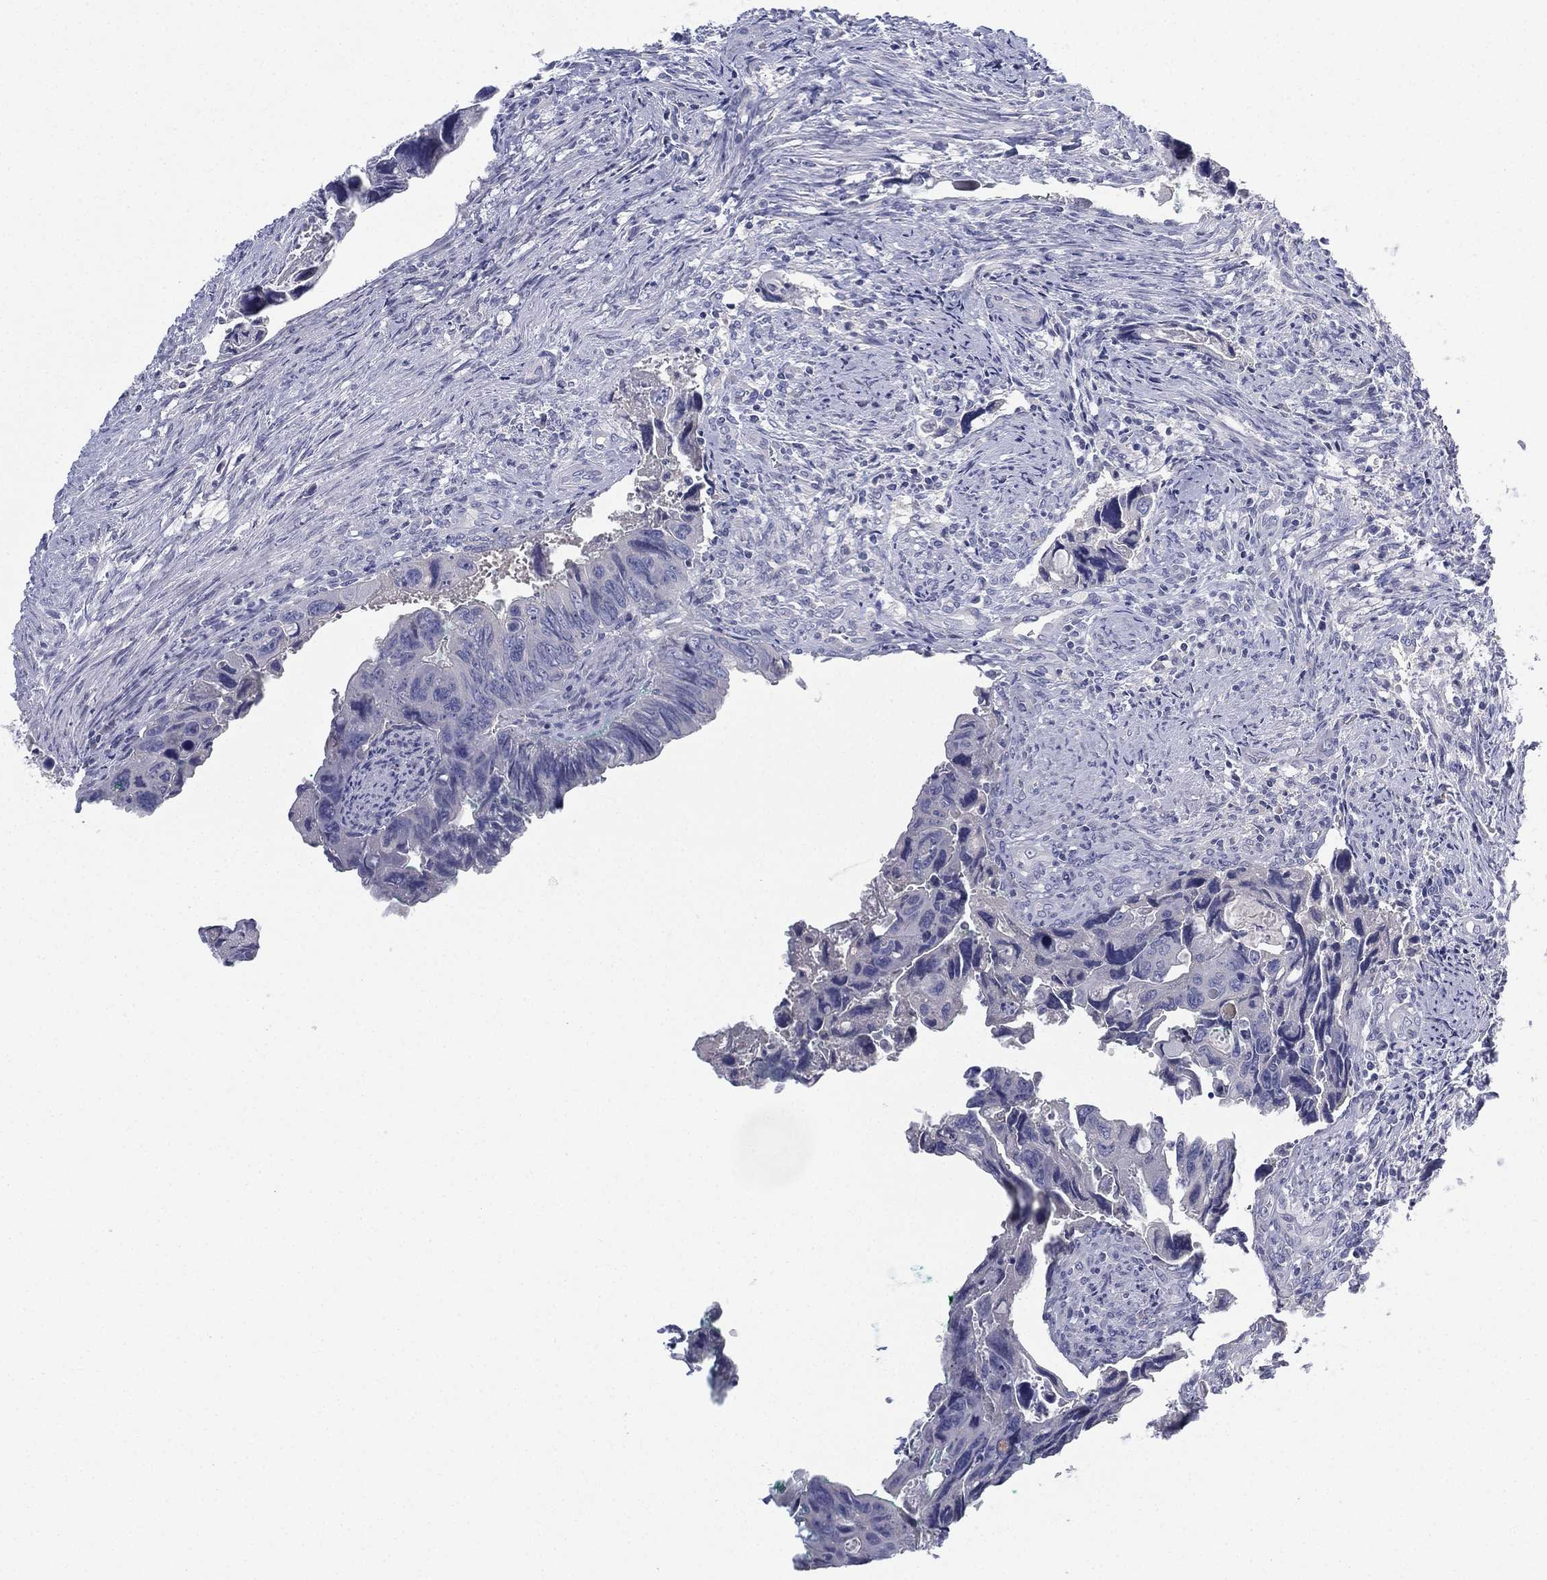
{"staining": {"intensity": "negative", "quantity": "none", "location": "none"}, "tissue": "colorectal cancer", "cell_type": "Tumor cells", "image_type": "cancer", "snomed": [{"axis": "morphology", "description": "Adenocarcinoma, NOS"}, {"axis": "topography", "description": "Rectum"}], "caption": "Immunohistochemical staining of adenocarcinoma (colorectal) reveals no significant staining in tumor cells.", "gene": "CYP2D6", "patient": {"sex": "male", "age": 62}}